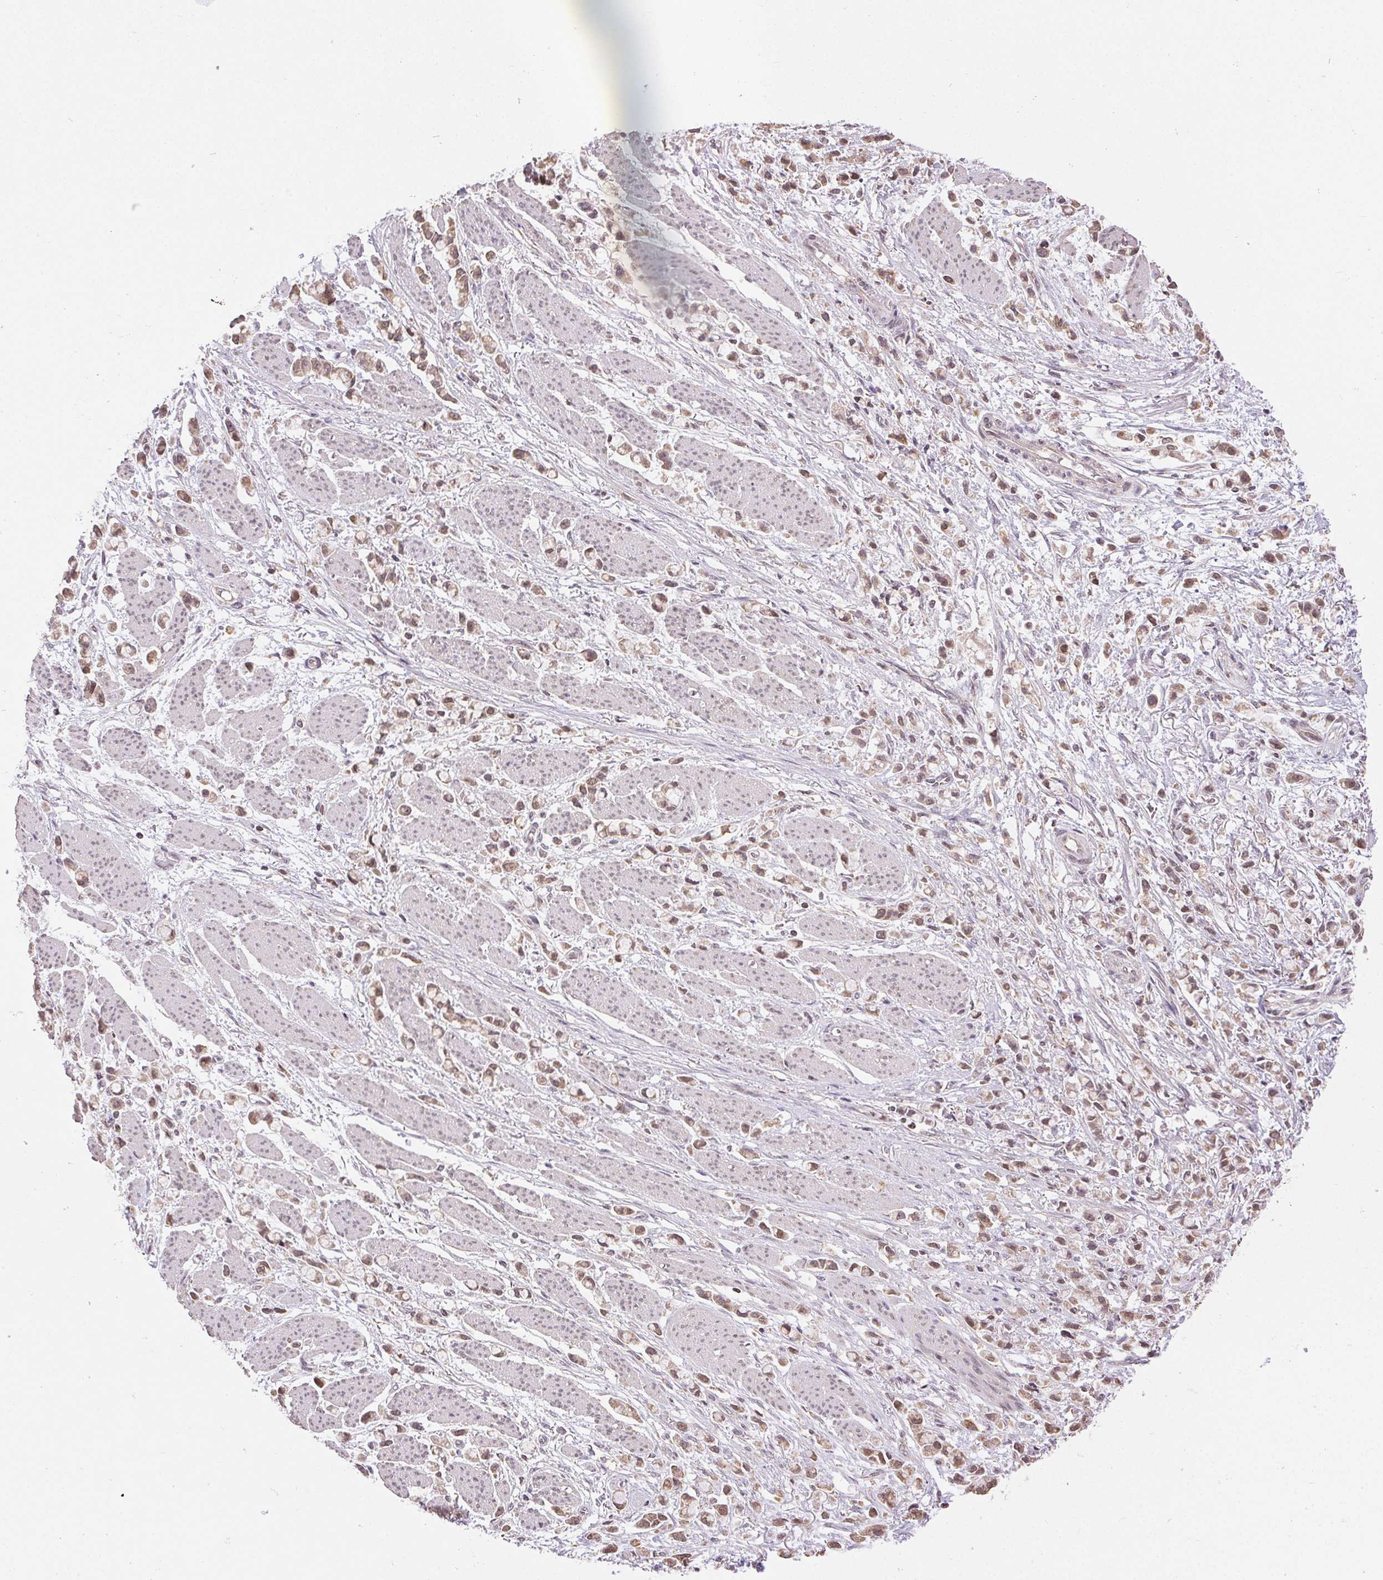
{"staining": {"intensity": "weak", "quantity": ">75%", "location": "nuclear"}, "tissue": "stomach cancer", "cell_type": "Tumor cells", "image_type": "cancer", "snomed": [{"axis": "morphology", "description": "Adenocarcinoma, NOS"}, {"axis": "topography", "description": "Stomach"}], "caption": "The histopathology image exhibits immunohistochemical staining of adenocarcinoma (stomach). There is weak nuclear positivity is appreciated in approximately >75% of tumor cells.", "gene": "PIWIL4", "patient": {"sex": "female", "age": 81}}